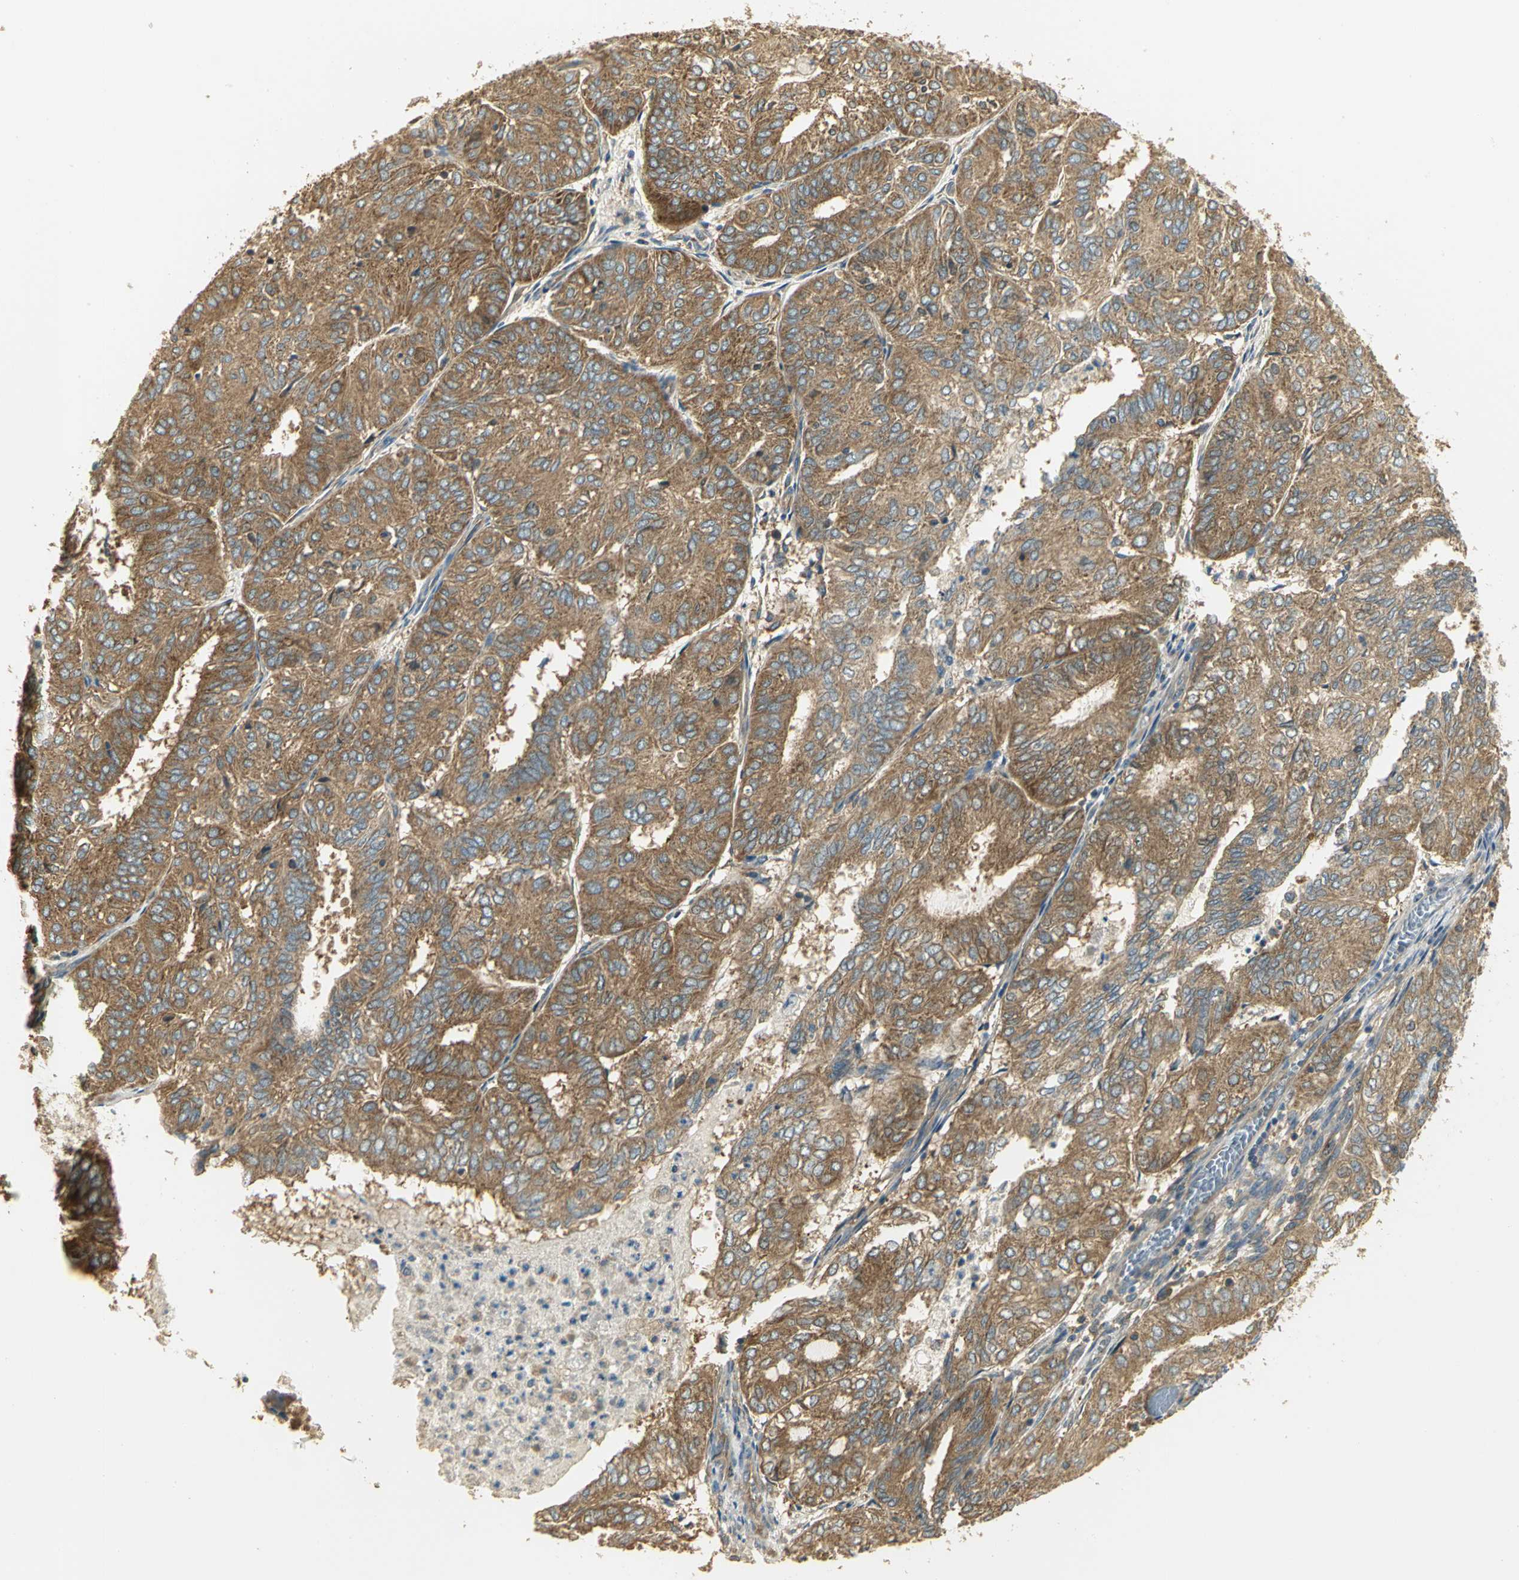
{"staining": {"intensity": "moderate", "quantity": ">75%", "location": "cytoplasmic/membranous"}, "tissue": "endometrial cancer", "cell_type": "Tumor cells", "image_type": "cancer", "snomed": [{"axis": "morphology", "description": "Adenocarcinoma, NOS"}, {"axis": "topography", "description": "Uterus"}], "caption": "Adenocarcinoma (endometrial) stained for a protein (brown) reveals moderate cytoplasmic/membranous positive positivity in about >75% of tumor cells.", "gene": "RARS1", "patient": {"sex": "female", "age": 60}}